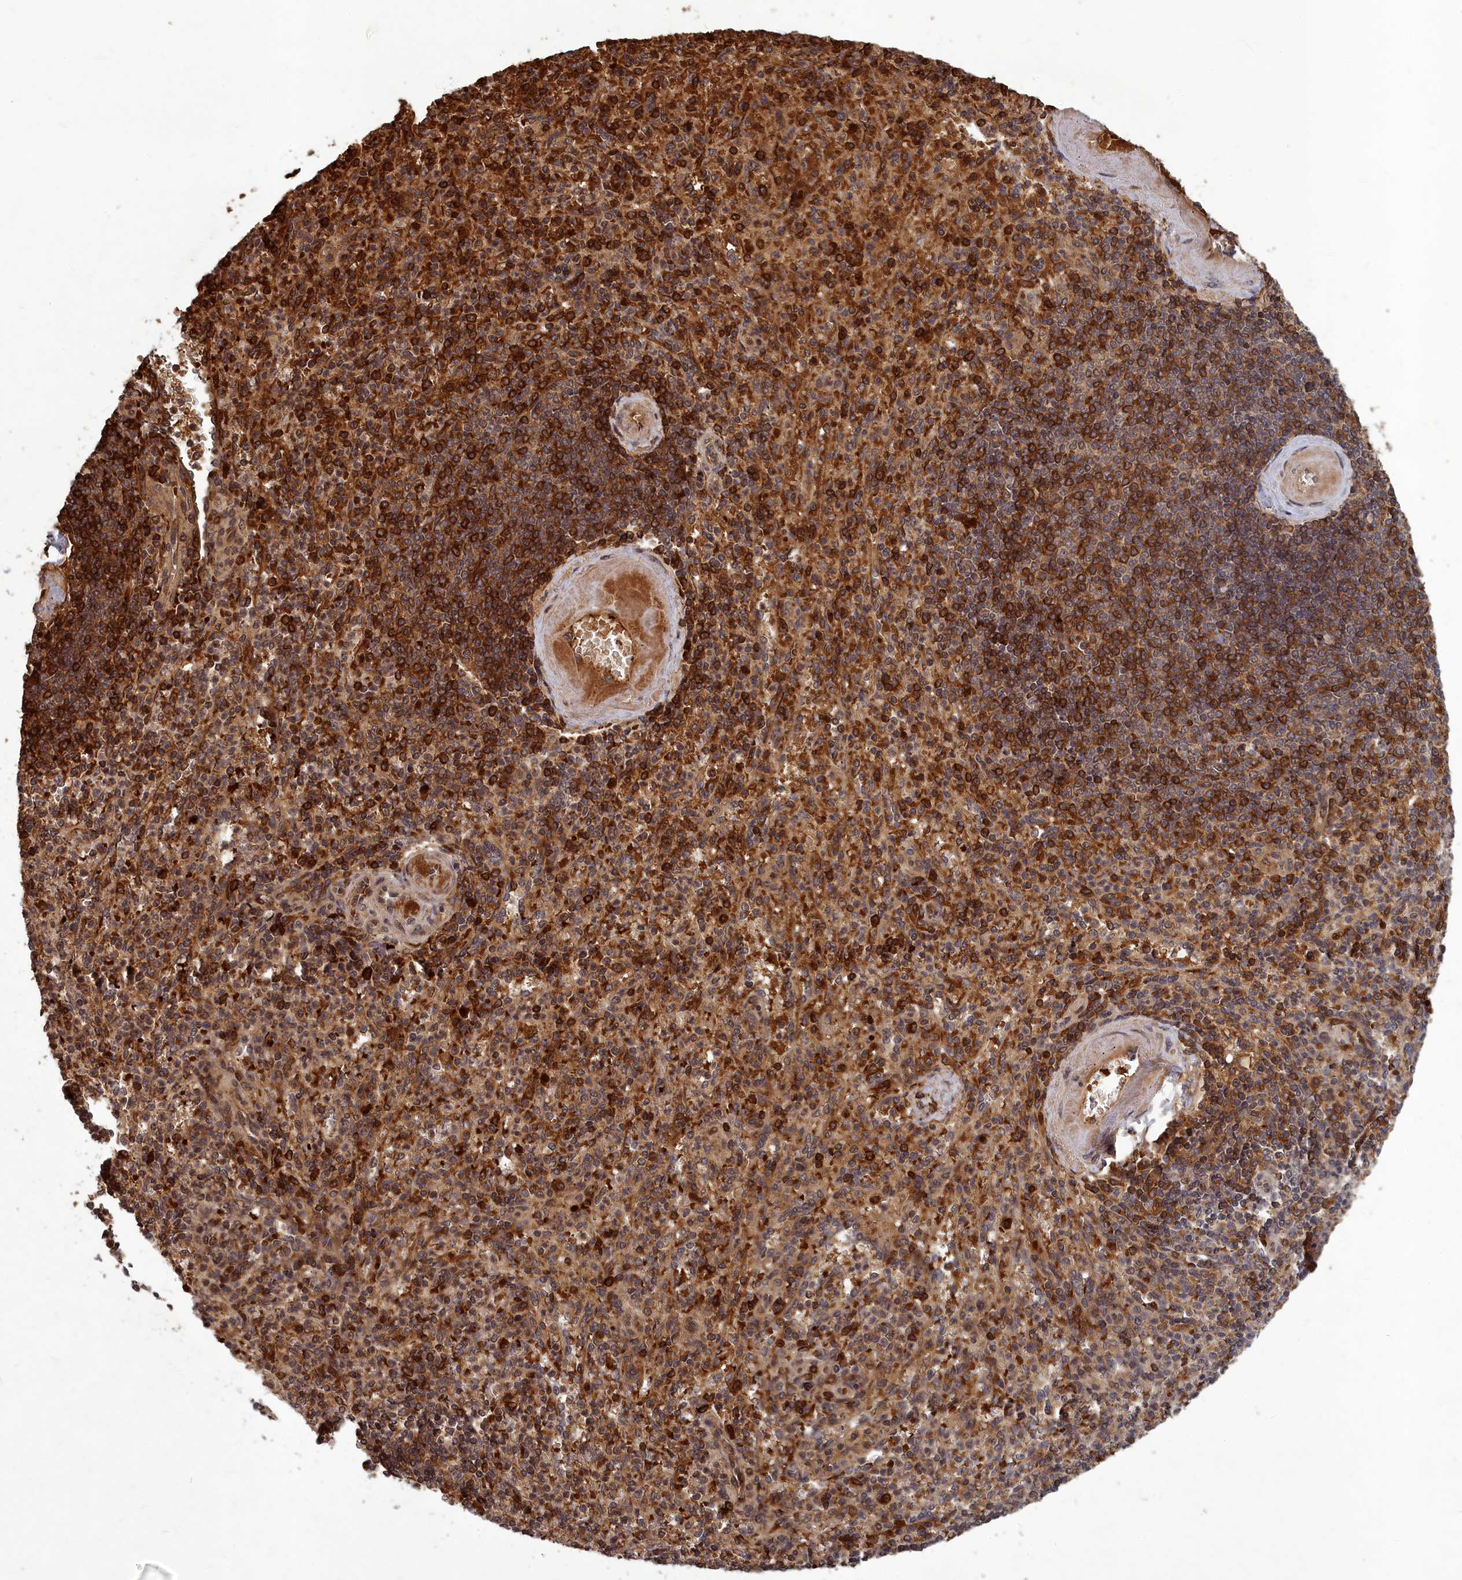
{"staining": {"intensity": "strong", "quantity": ">75%", "location": "cytoplasmic/membranous"}, "tissue": "spleen", "cell_type": "Cells in red pulp", "image_type": "normal", "snomed": [{"axis": "morphology", "description": "Normal tissue, NOS"}, {"axis": "topography", "description": "Spleen"}], "caption": "This is a histology image of immunohistochemistry (IHC) staining of normal spleen, which shows strong expression in the cytoplasmic/membranous of cells in red pulp.", "gene": "SRMS", "patient": {"sex": "female", "age": 74}}